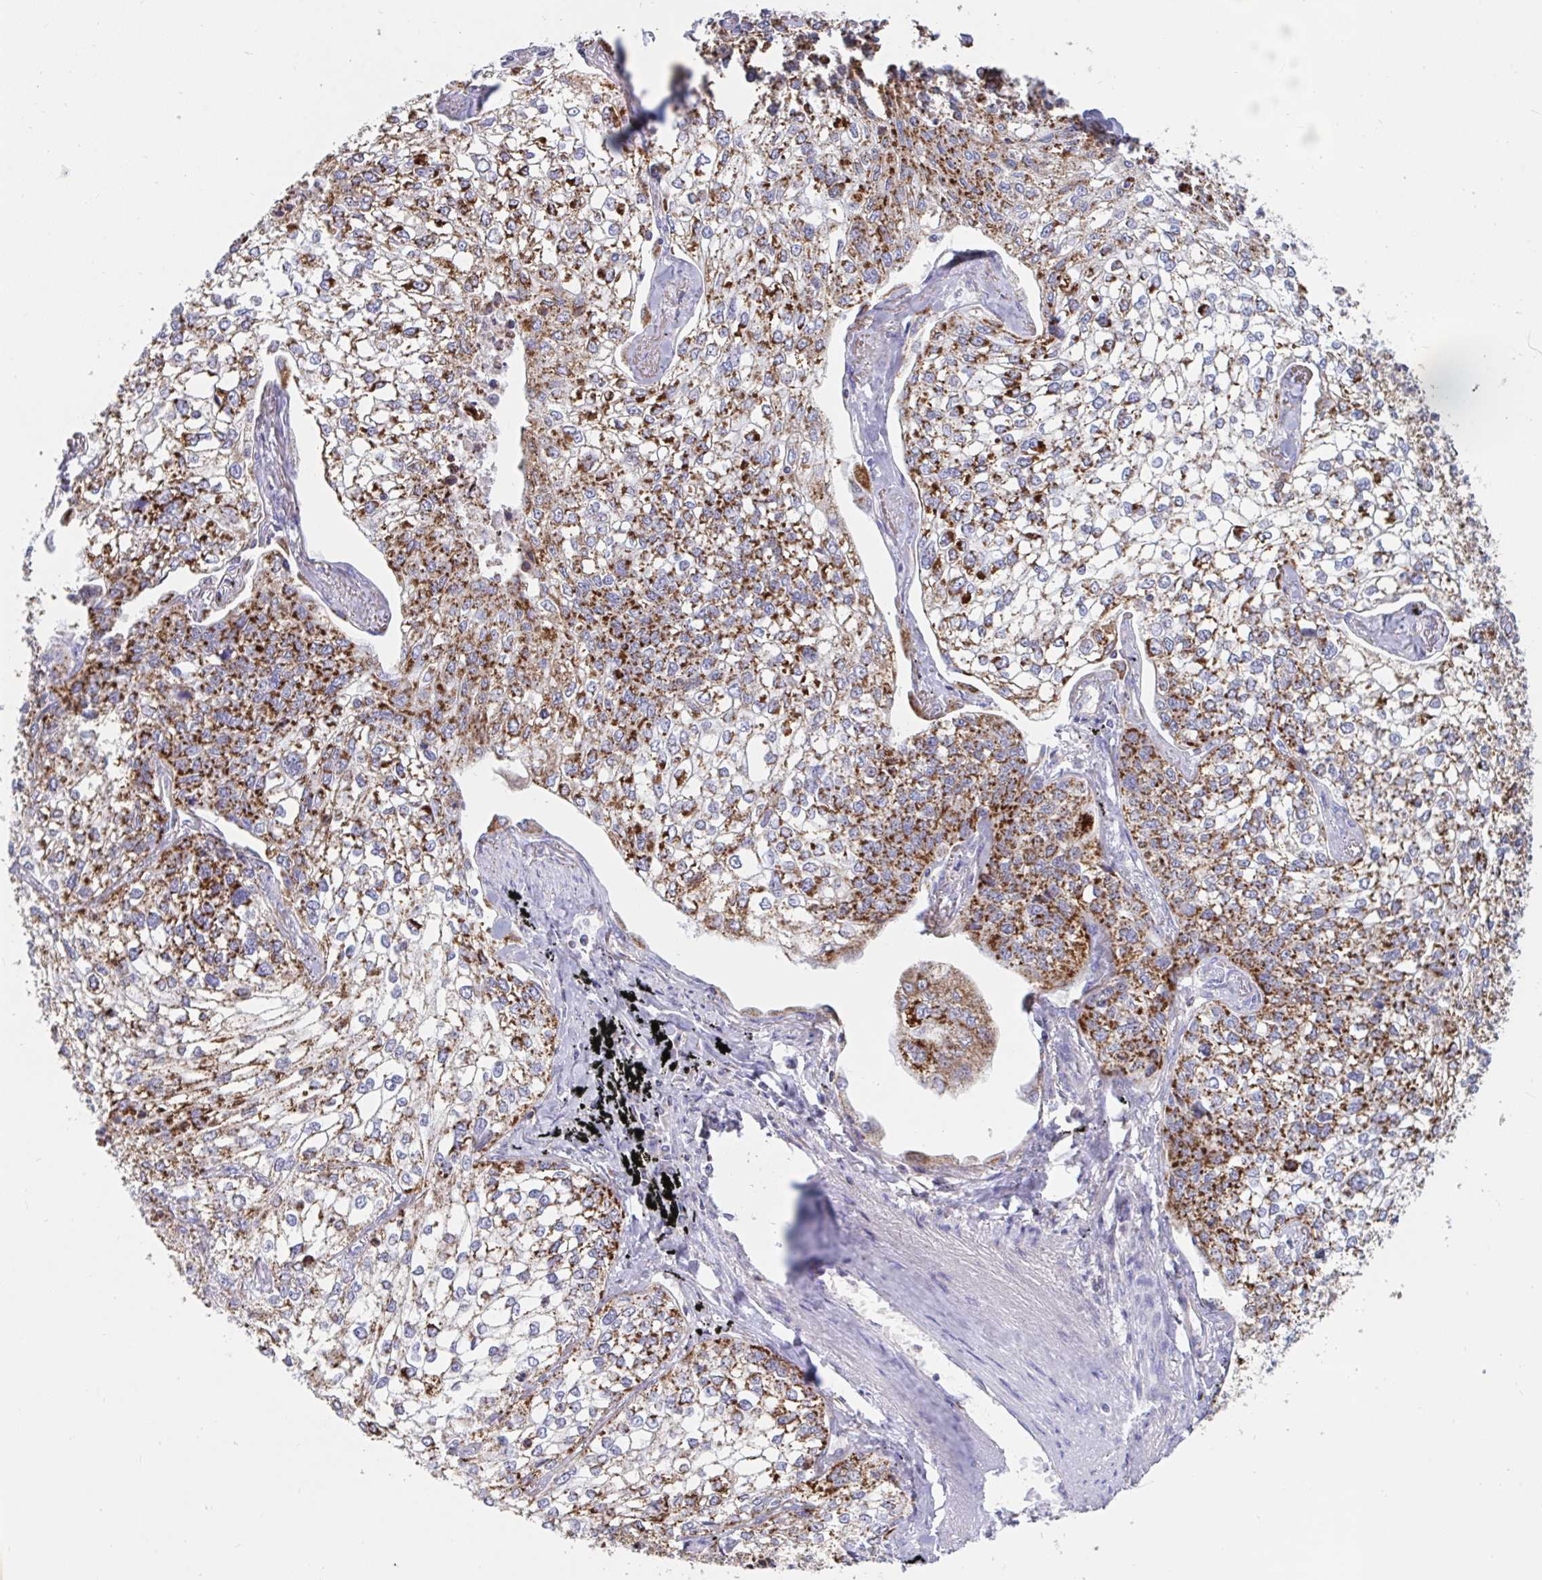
{"staining": {"intensity": "moderate", "quantity": "25%-75%", "location": "cytoplasmic/membranous"}, "tissue": "lung cancer", "cell_type": "Tumor cells", "image_type": "cancer", "snomed": [{"axis": "morphology", "description": "Squamous cell carcinoma, NOS"}, {"axis": "topography", "description": "Lung"}], "caption": "Immunohistochemical staining of human squamous cell carcinoma (lung) demonstrates moderate cytoplasmic/membranous protein staining in about 25%-75% of tumor cells. (Brightfield microscopy of DAB IHC at high magnification).", "gene": "HSPE1", "patient": {"sex": "male", "age": 74}}